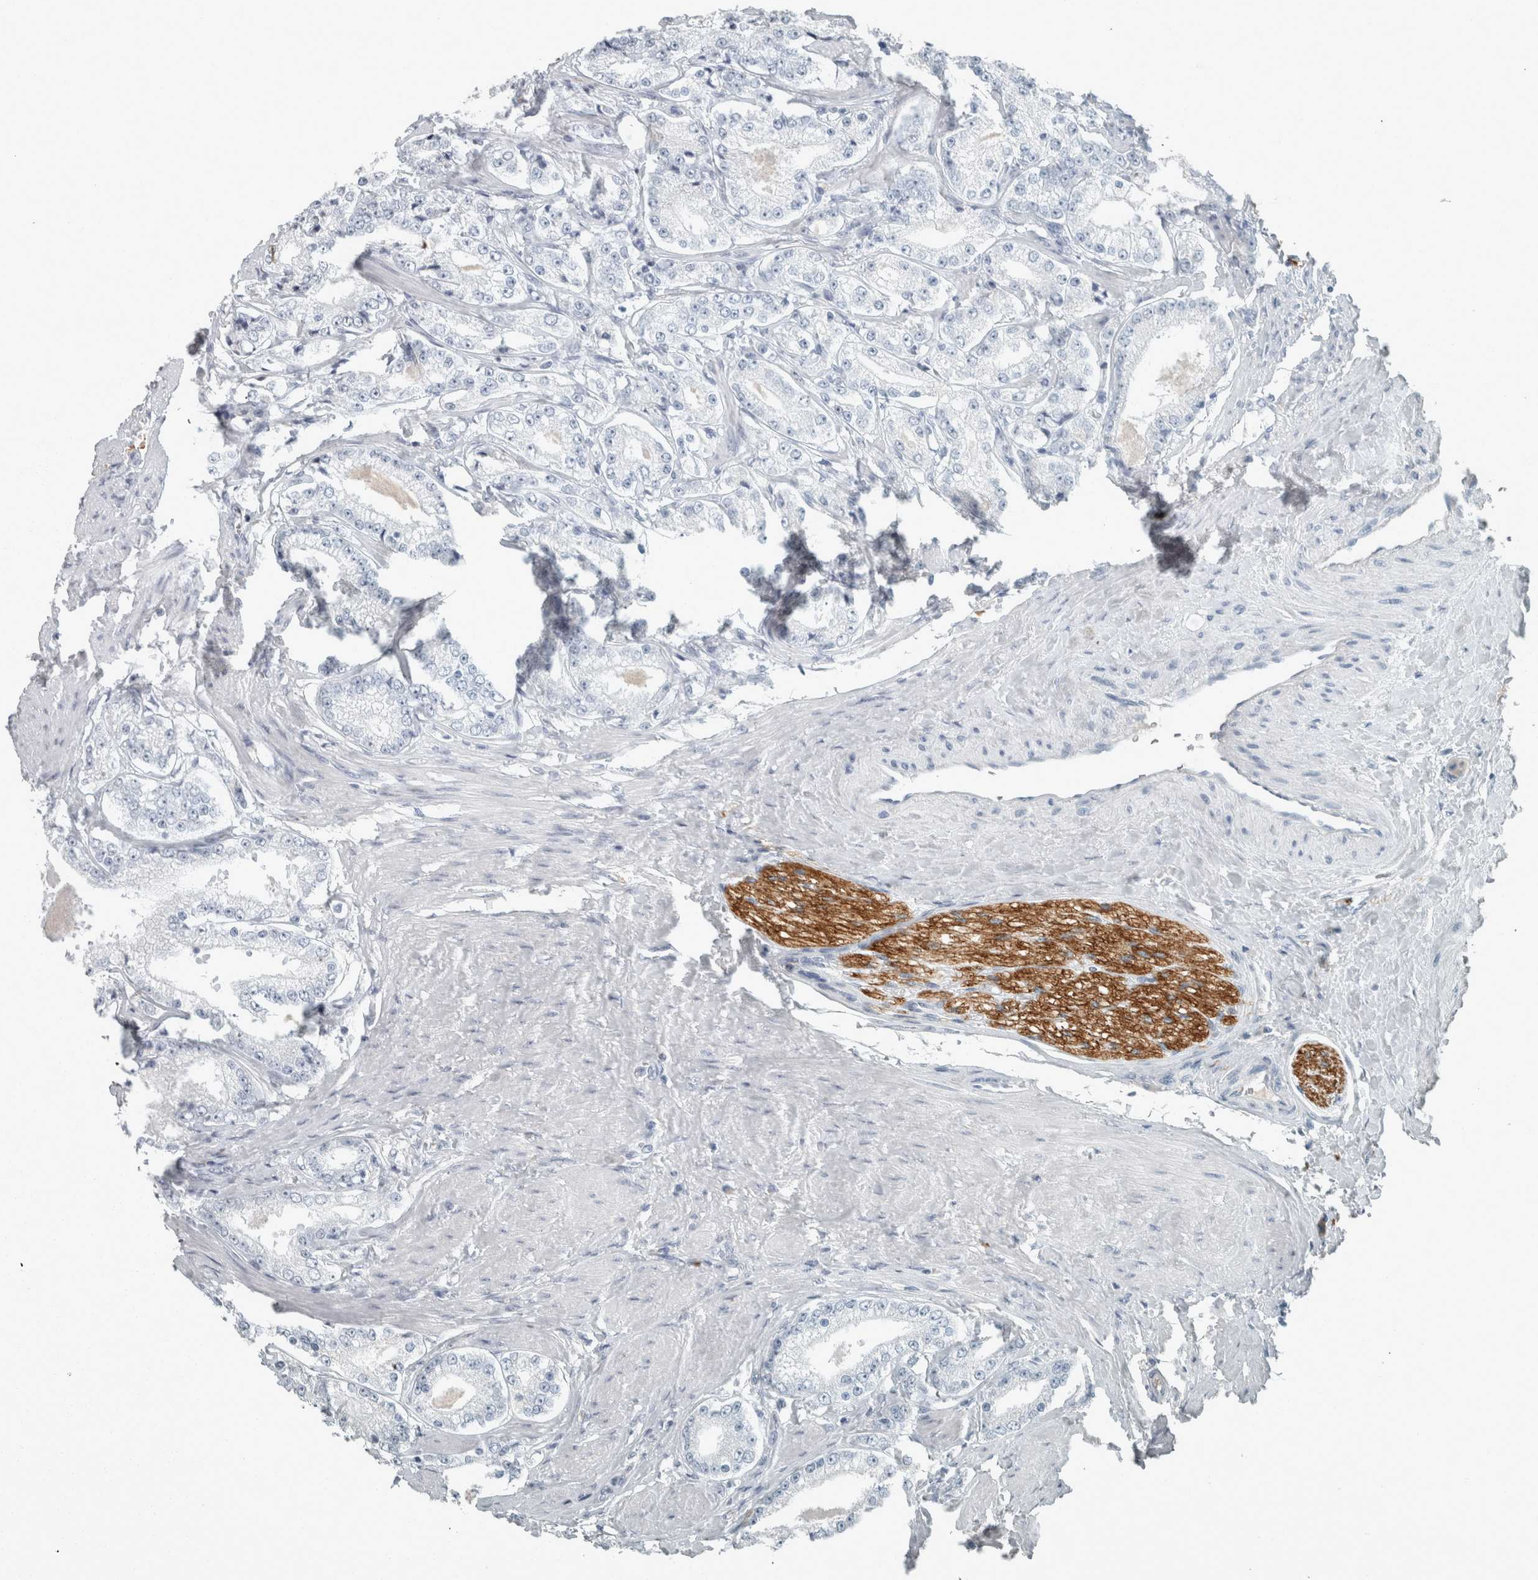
{"staining": {"intensity": "negative", "quantity": "none", "location": "none"}, "tissue": "prostate cancer", "cell_type": "Tumor cells", "image_type": "cancer", "snomed": [{"axis": "morphology", "description": "Adenocarcinoma, Low grade"}, {"axis": "topography", "description": "Prostate"}], "caption": "High power microscopy image of an immunohistochemistry histopathology image of prostate cancer, revealing no significant staining in tumor cells. Nuclei are stained in blue.", "gene": "CHL1", "patient": {"sex": "male", "age": 63}}